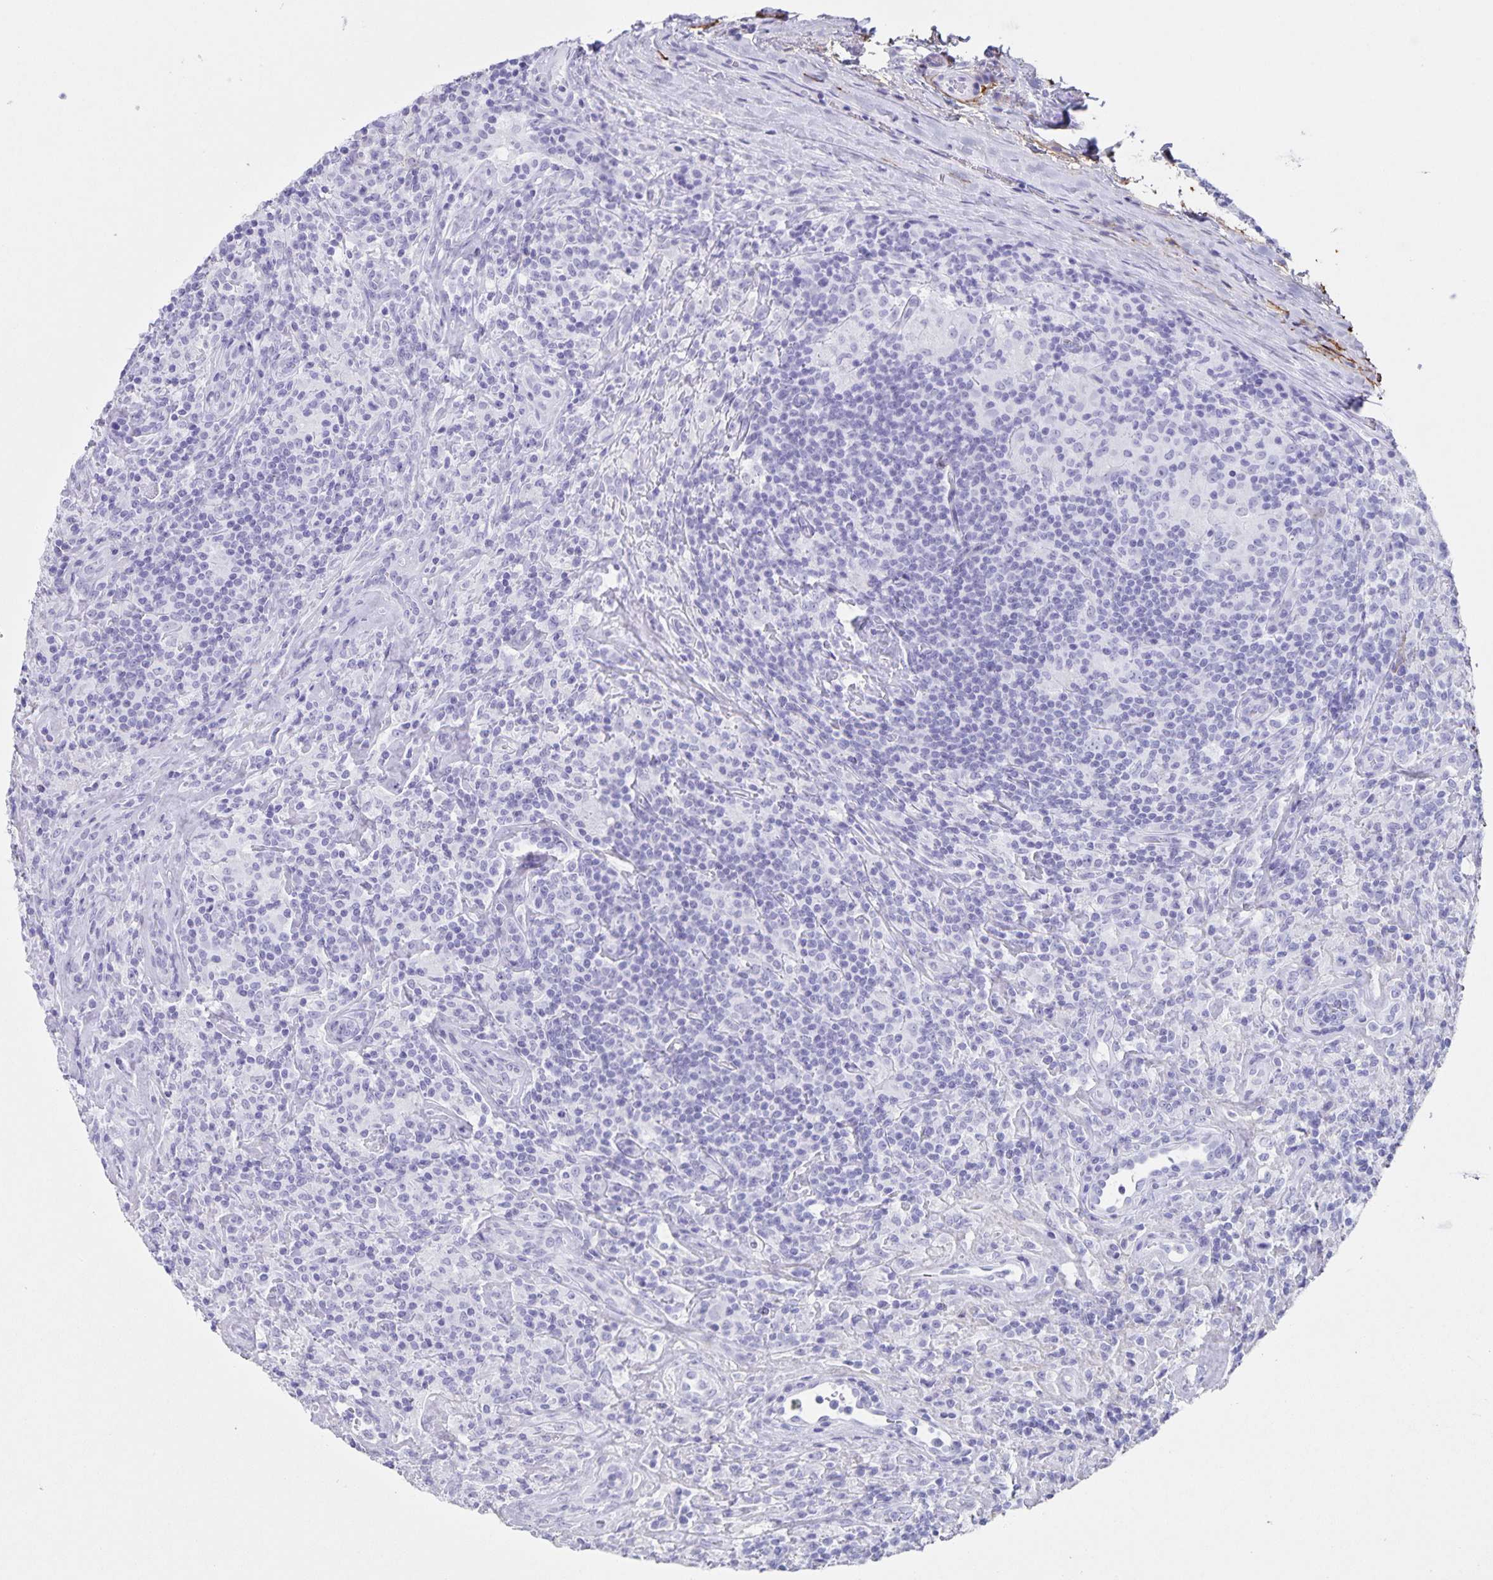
{"staining": {"intensity": "negative", "quantity": "none", "location": "none"}, "tissue": "lymphoma", "cell_type": "Tumor cells", "image_type": "cancer", "snomed": [{"axis": "morphology", "description": "Hodgkin's disease, NOS"}, {"axis": "morphology", "description": "Hodgkin's lymphoma, nodular sclerosis"}, {"axis": "topography", "description": "Lymph node"}], "caption": "IHC photomicrograph of neoplastic tissue: lymphoma stained with DAB exhibits no significant protein staining in tumor cells.", "gene": "AQP4", "patient": {"sex": "female", "age": 10}}